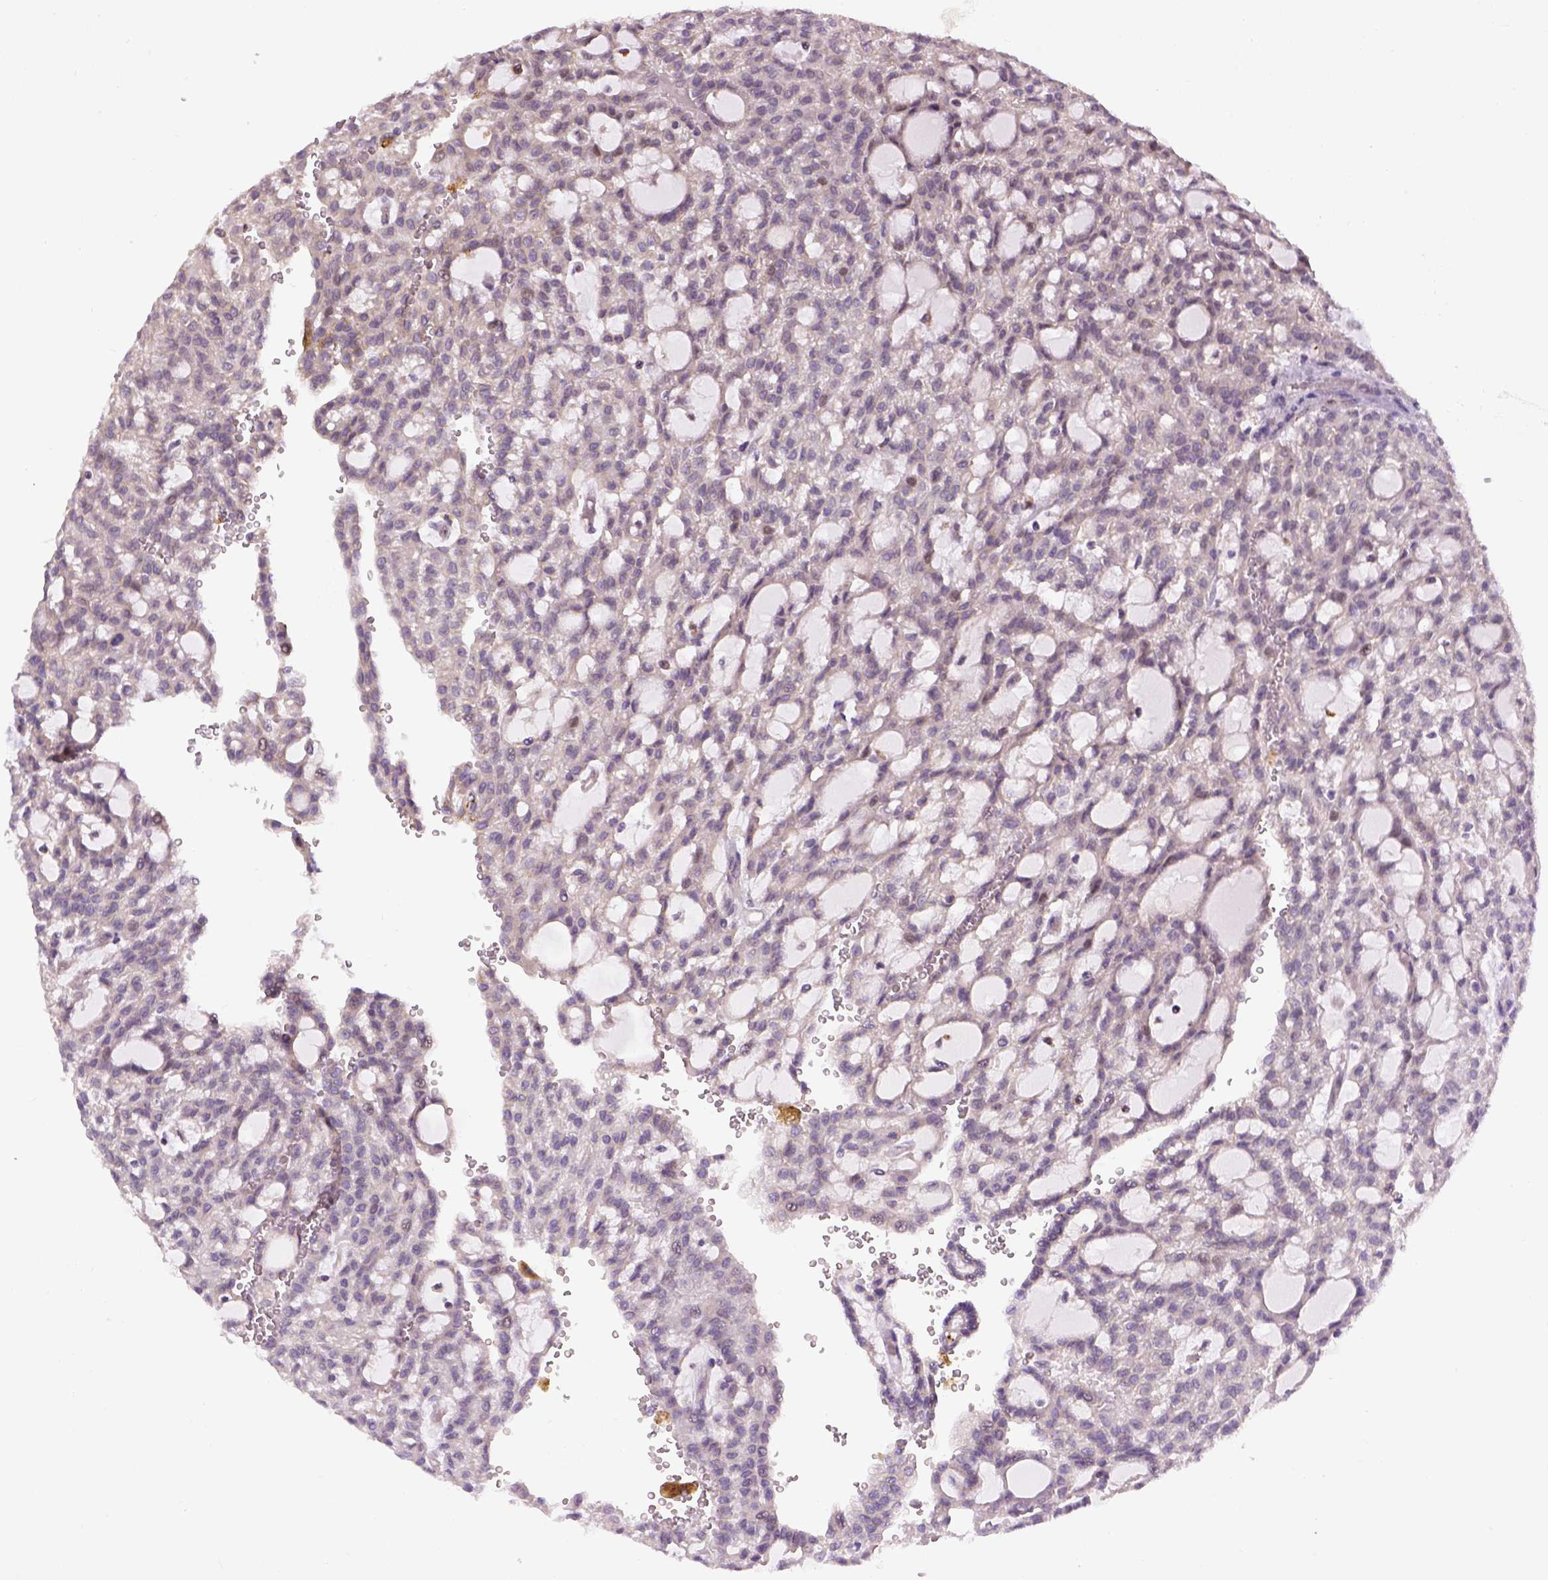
{"staining": {"intensity": "weak", "quantity": "<25%", "location": "cytoplasmic/membranous"}, "tissue": "renal cancer", "cell_type": "Tumor cells", "image_type": "cancer", "snomed": [{"axis": "morphology", "description": "Adenocarcinoma, NOS"}, {"axis": "topography", "description": "Kidney"}], "caption": "Tumor cells are negative for brown protein staining in renal cancer (adenocarcinoma).", "gene": "KAZN", "patient": {"sex": "male", "age": 63}}